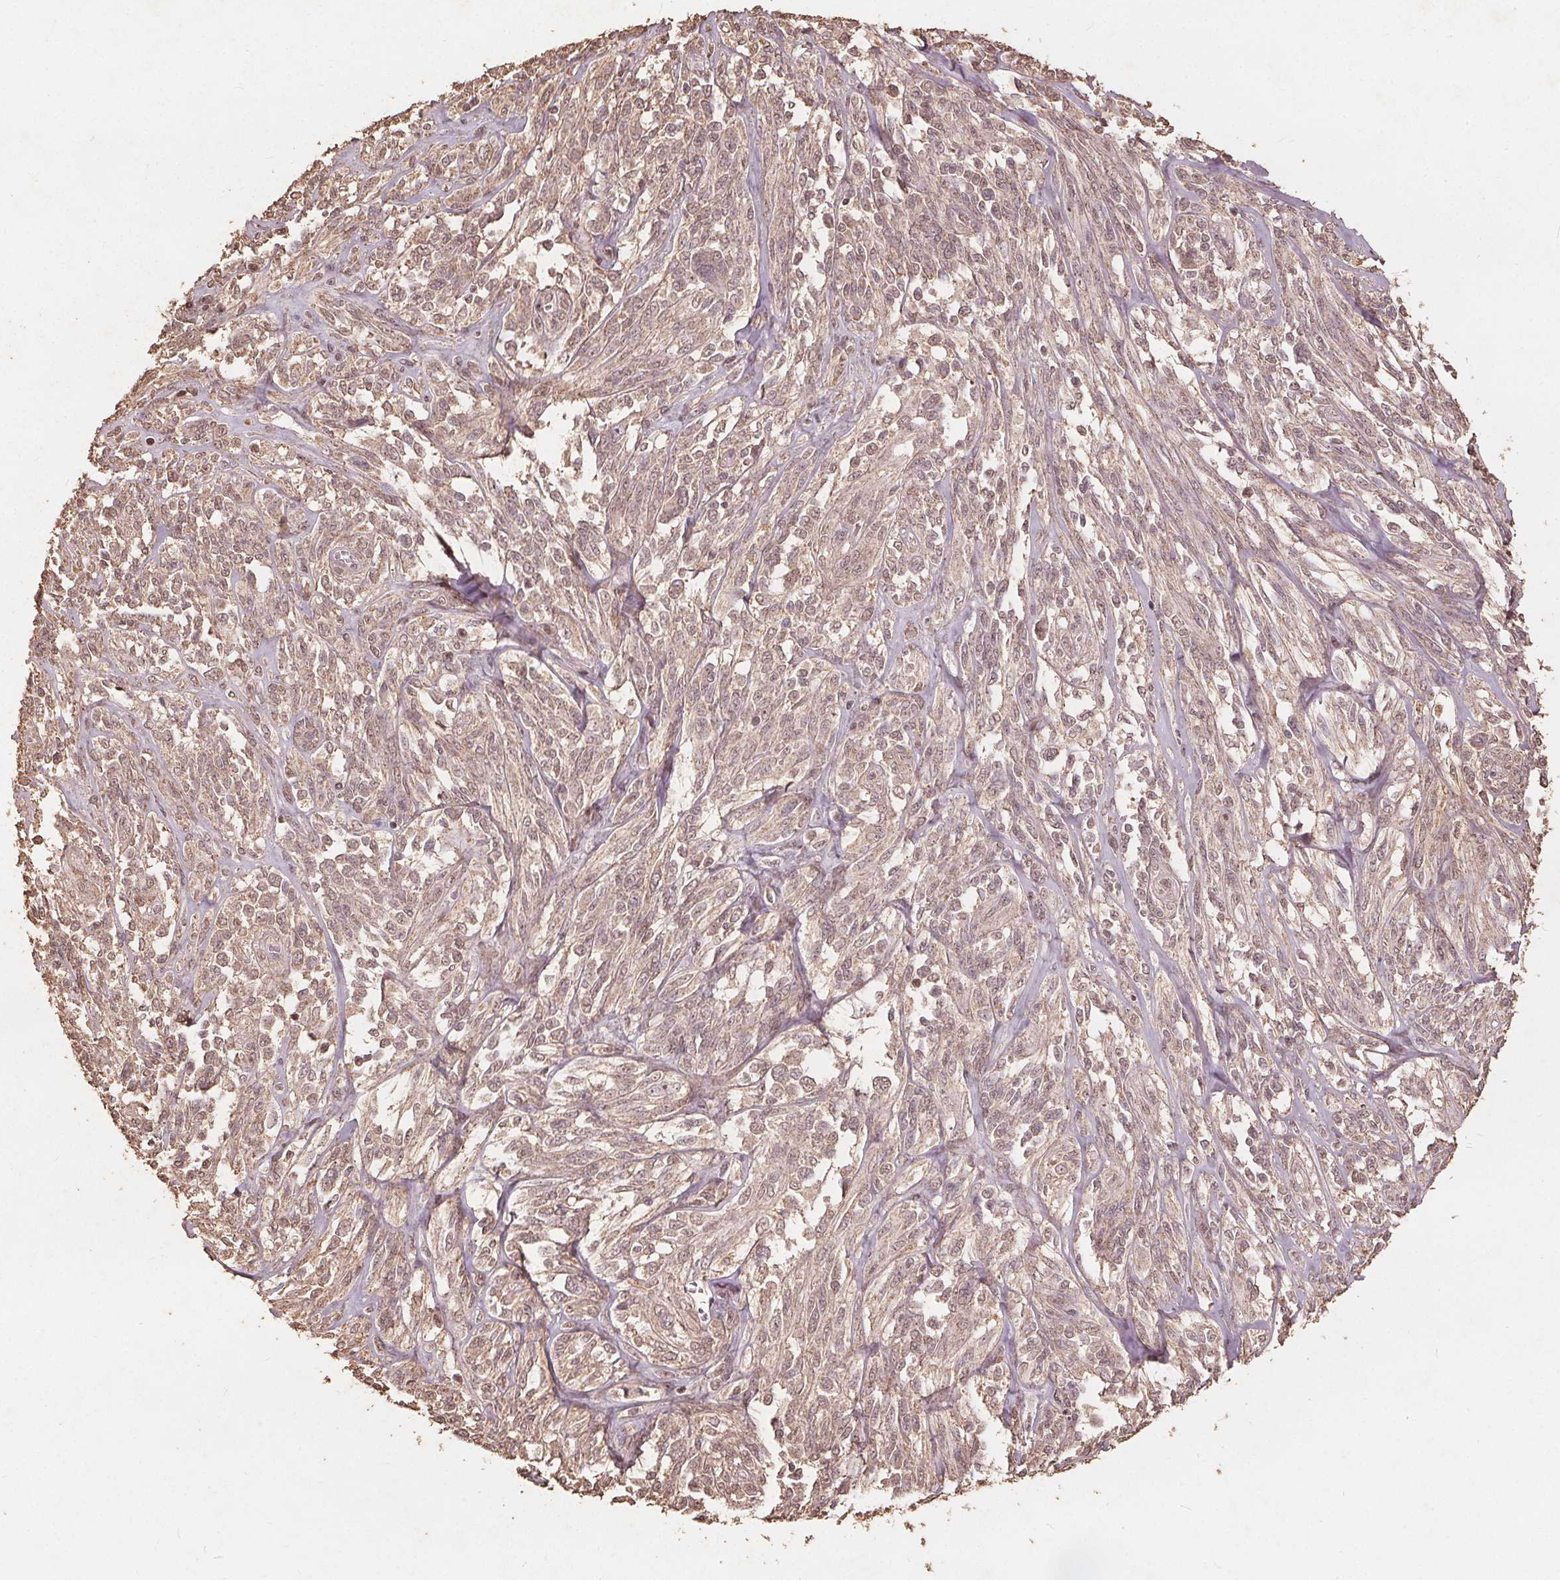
{"staining": {"intensity": "weak", "quantity": ">75%", "location": "cytoplasmic/membranous,nuclear"}, "tissue": "melanoma", "cell_type": "Tumor cells", "image_type": "cancer", "snomed": [{"axis": "morphology", "description": "Malignant melanoma, NOS"}, {"axis": "topography", "description": "Skin"}], "caption": "A brown stain highlights weak cytoplasmic/membranous and nuclear staining of a protein in human melanoma tumor cells. The staining was performed using DAB (3,3'-diaminobenzidine) to visualize the protein expression in brown, while the nuclei were stained in blue with hematoxylin (Magnification: 20x).", "gene": "DSG3", "patient": {"sex": "female", "age": 91}}